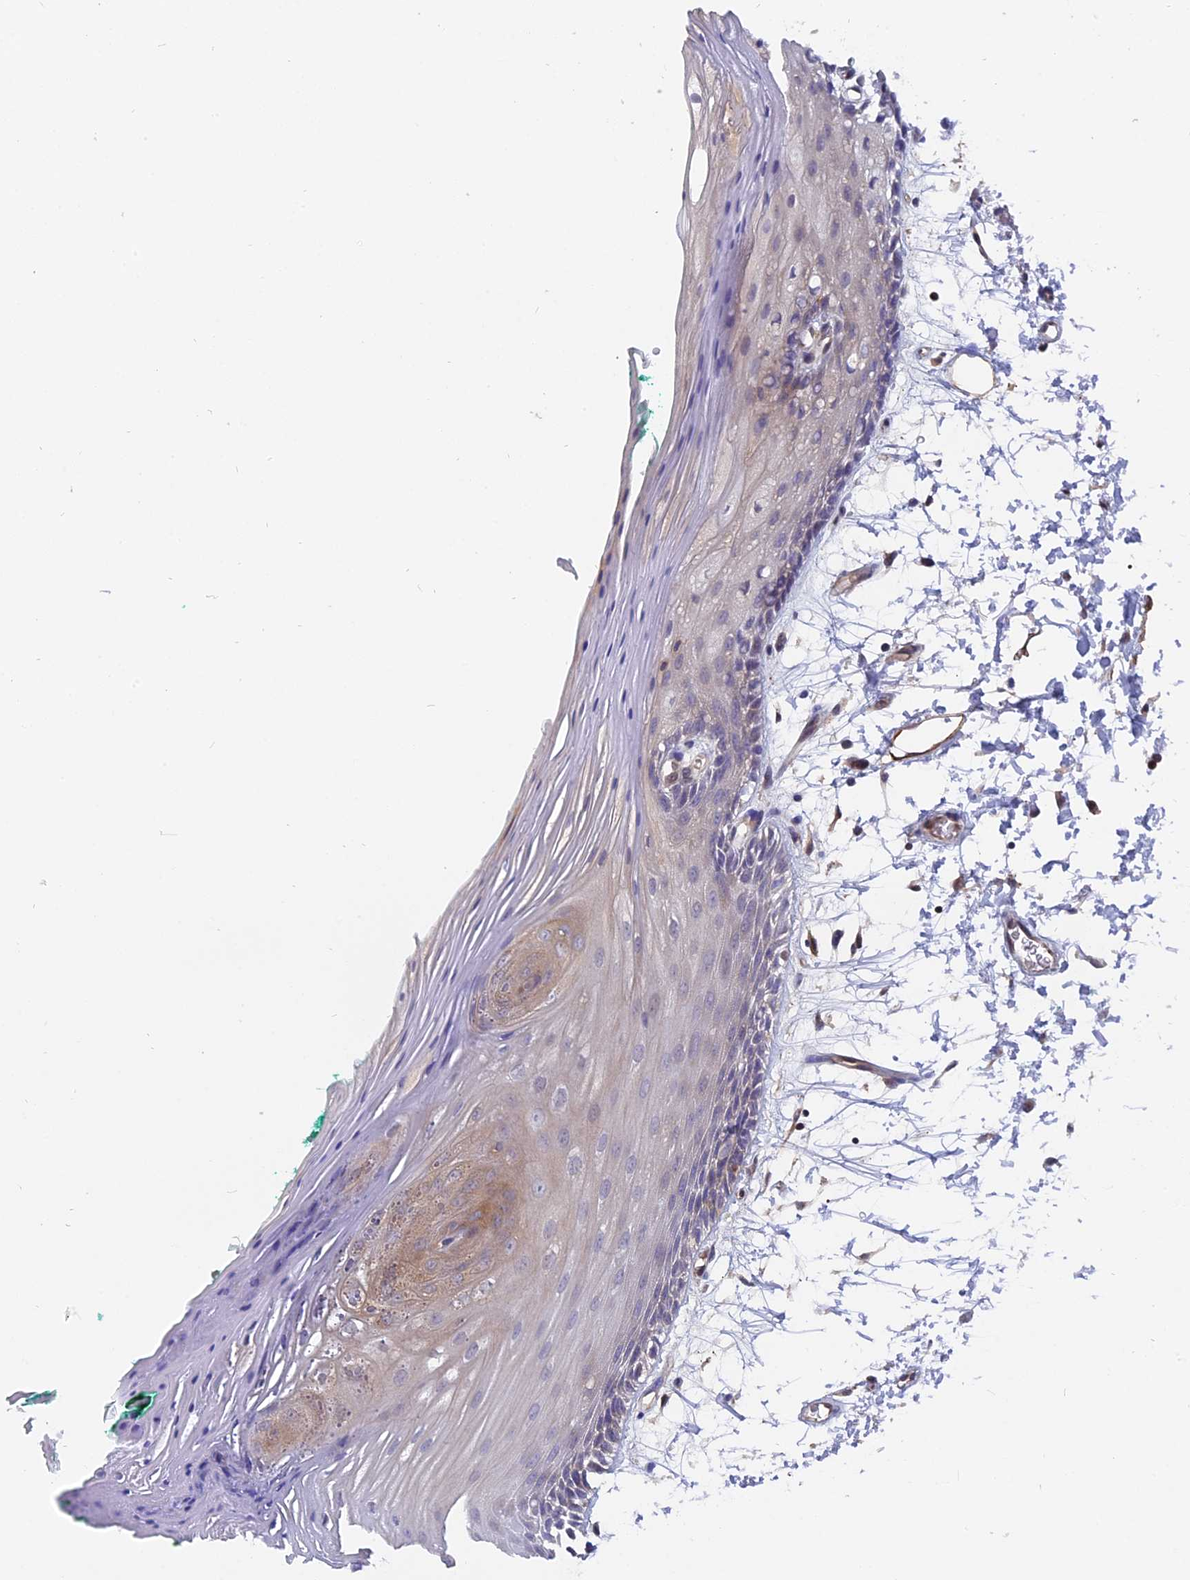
{"staining": {"intensity": "weak", "quantity": "<25%", "location": "cytoplasmic/membranous"}, "tissue": "oral mucosa", "cell_type": "Squamous epithelial cells", "image_type": "normal", "snomed": [{"axis": "morphology", "description": "Normal tissue, NOS"}, {"axis": "topography", "description": "Skeletal muscle"}, {"axis": "topography", "description": "Oral tissue"}, {"axis": "topography", "description": "Peripheral nerve tissue"}], "caption": "Immunohistochemical staining of normal oral mucosa exhibits no significant staining in squamous epithelial cells. (Stains: DAB (3,3'-diaminobenzidine) immunohistochemistry (IHC) with hematoxylin counter stain, Microscopy: brightfield microscopy at high magnification).", "gene": "FAM118B", "patient": {"sex": "female", "age": 84}}